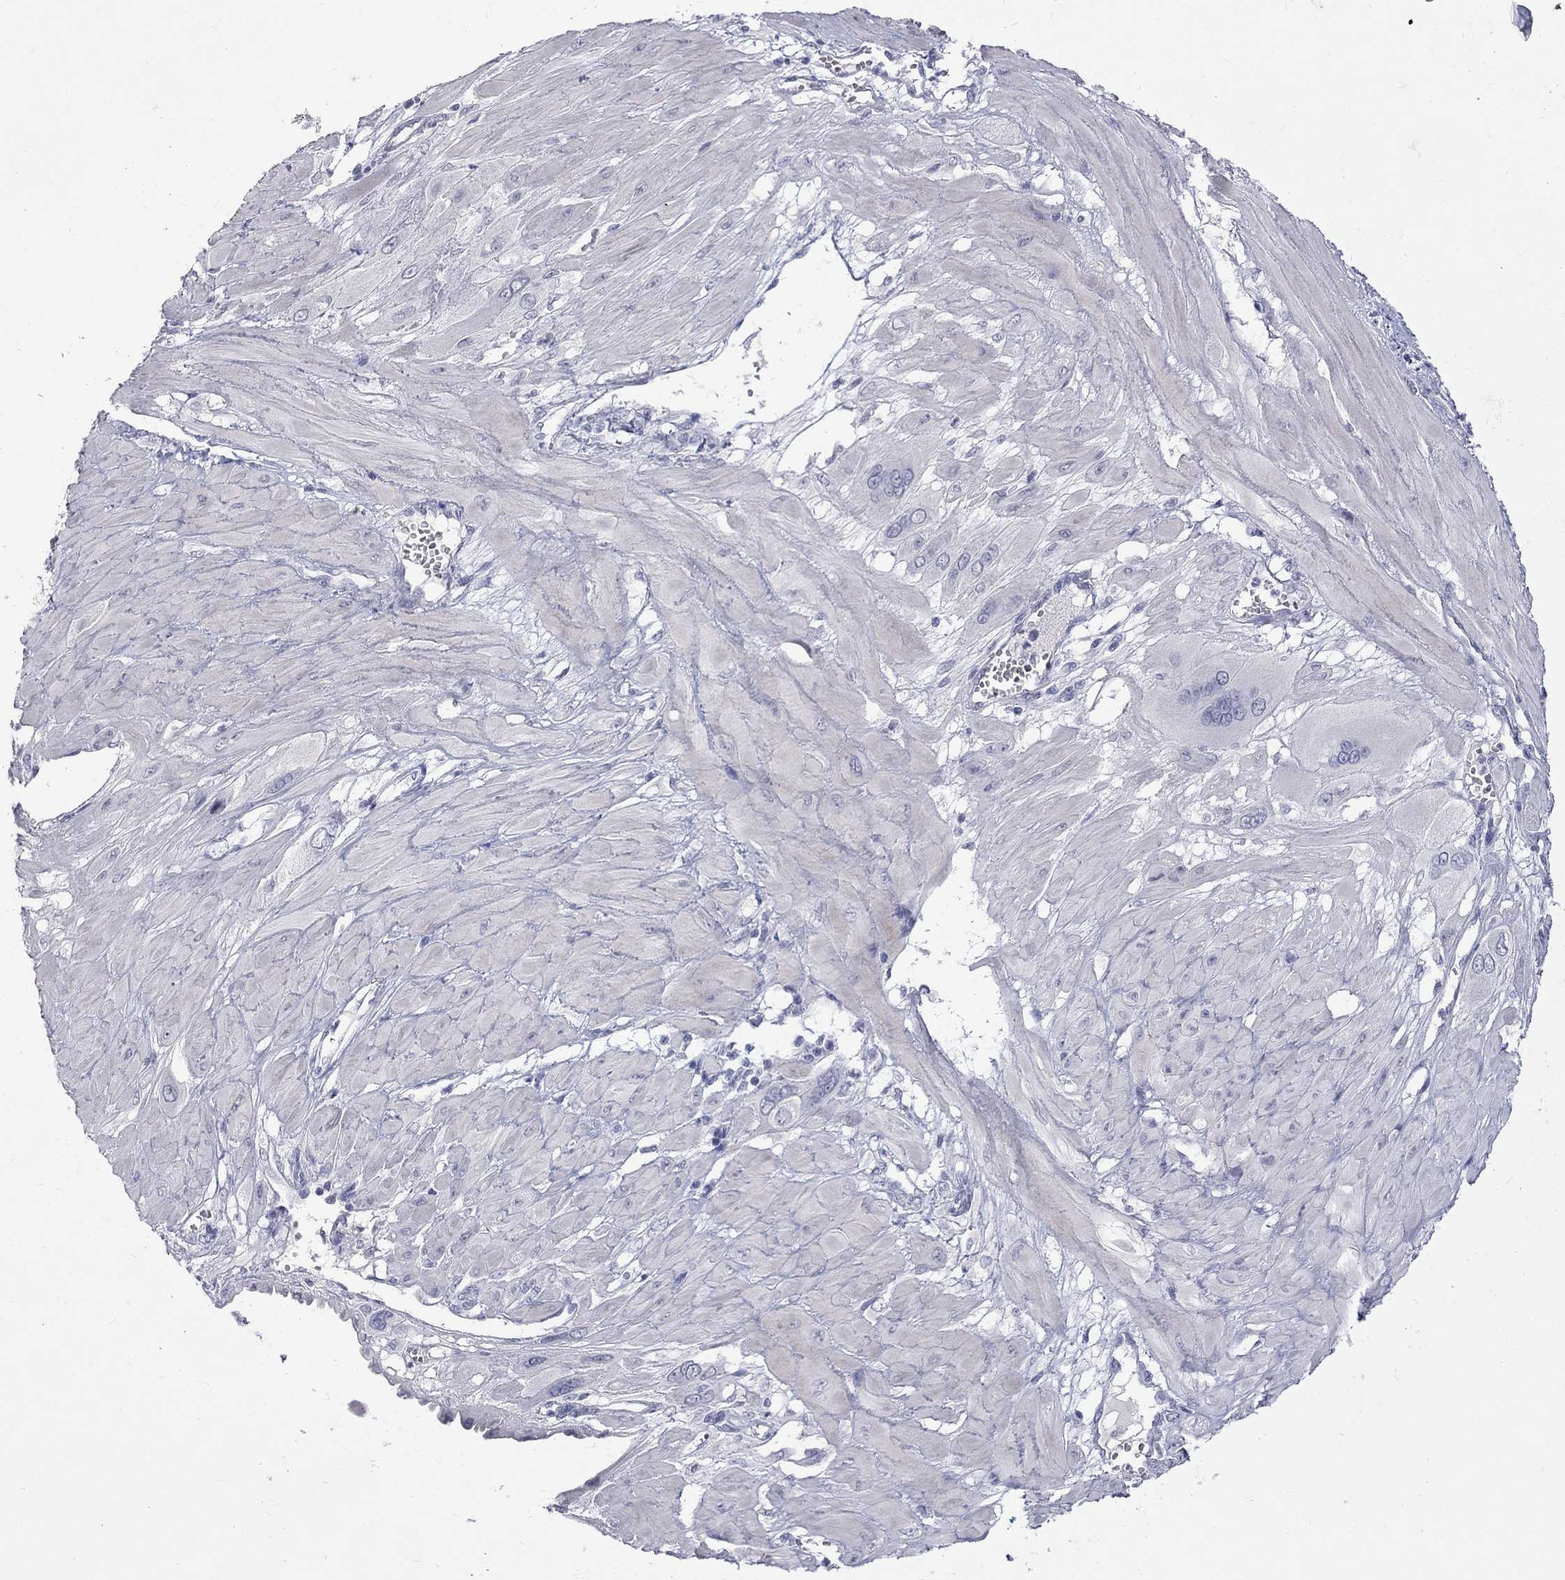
{"staining": {"intensity": "negative", "quantity": "none", "location": "none"}, "tissue": "cervical cancer", "cell_type": "Tumor cells", "image_type": "cancer", "snomed": [{"axis": "morphology", "description": "Squamous cell carcinoma, NOS"}, {"axis": "topography", "description": "Cervix"}], "caption": "Cervical cancer was stained to show a protein in brown. There is no significant staining in tumor cells.", "gene": "CTNND2", "patient": {"sex": "female", "age": 34}}